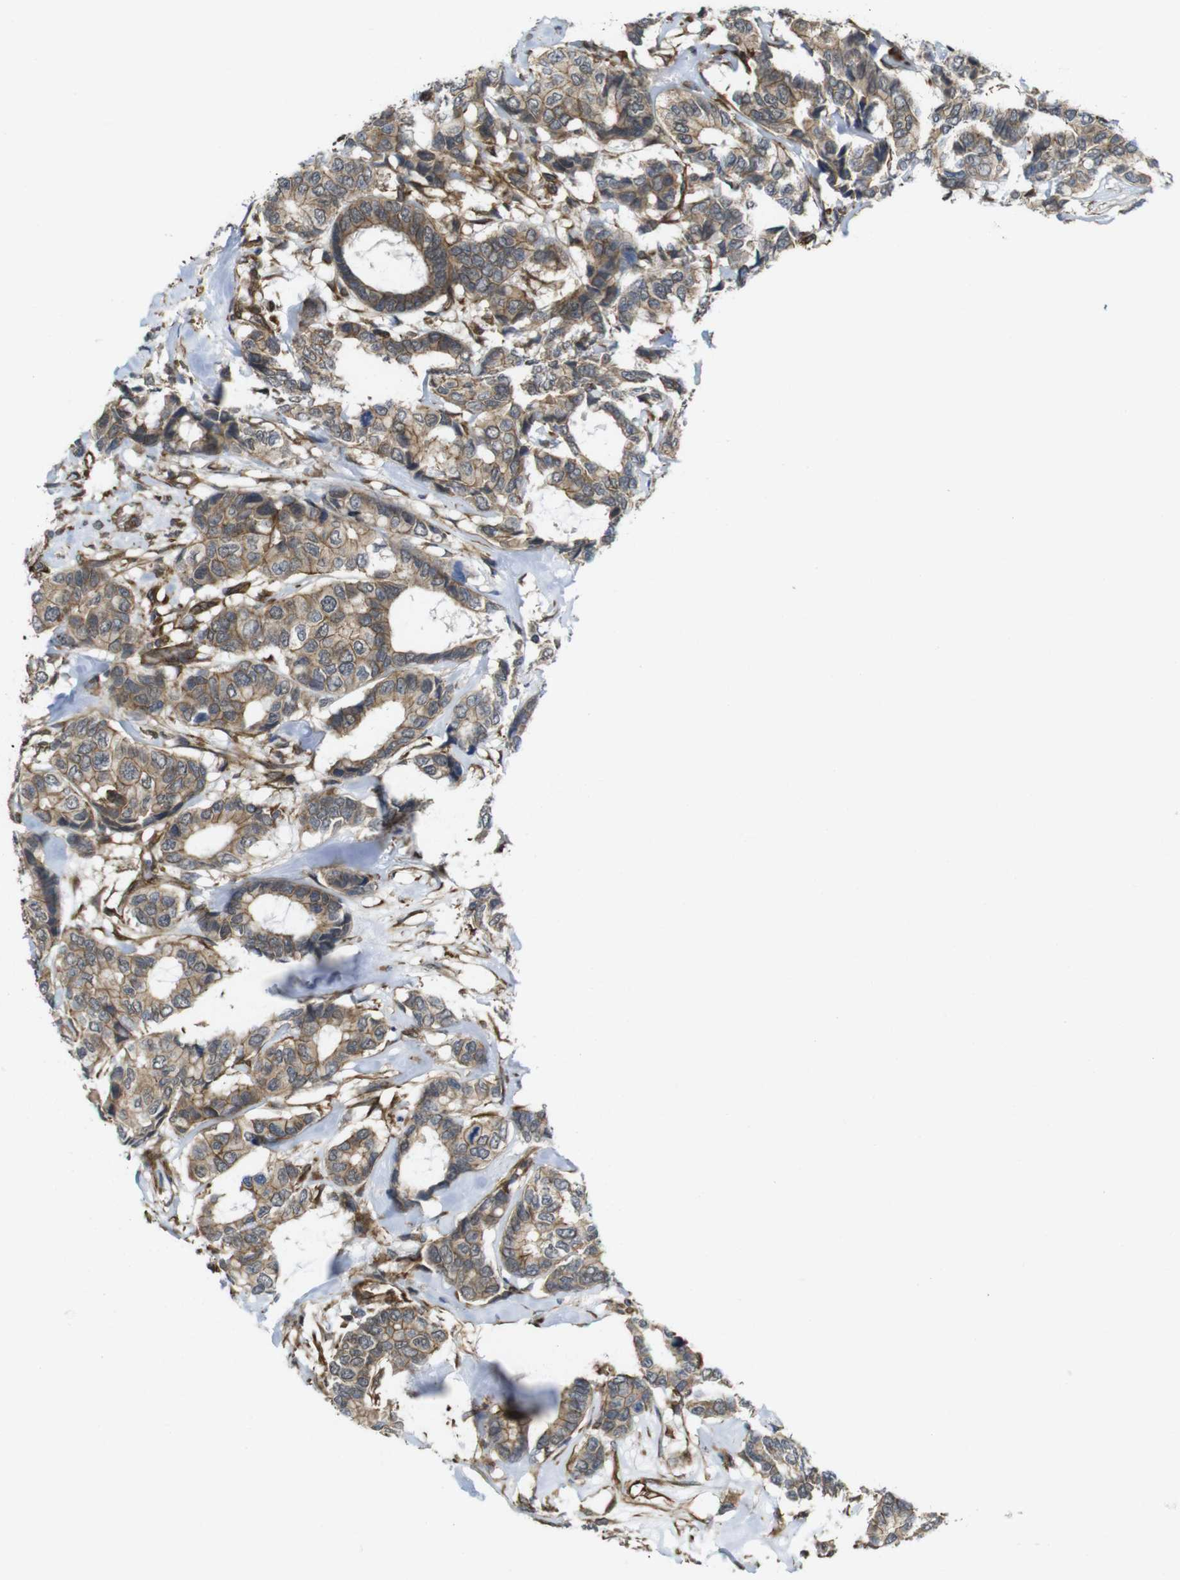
{"staining": {"intensity": "moderate", "quantity": ">75%", "location": "cytoplasmic/membranous"}, "tissue": "breast cancer", "cell_type": "Tumor cells", "image_type": "cancer", "snomed": [{"axis": "morphology", "description": "Duct carcinoma"}, {"axis": "topography", "description": "Breast"}], "caption": "Immunohistochemical staining of human breast cancer shows moderate cytoplasmic/membranous protein expression in approximately >75% of tumor cells.", "gene": "ZDHHC5", "patient": {"sex": "female", "age": 87}}